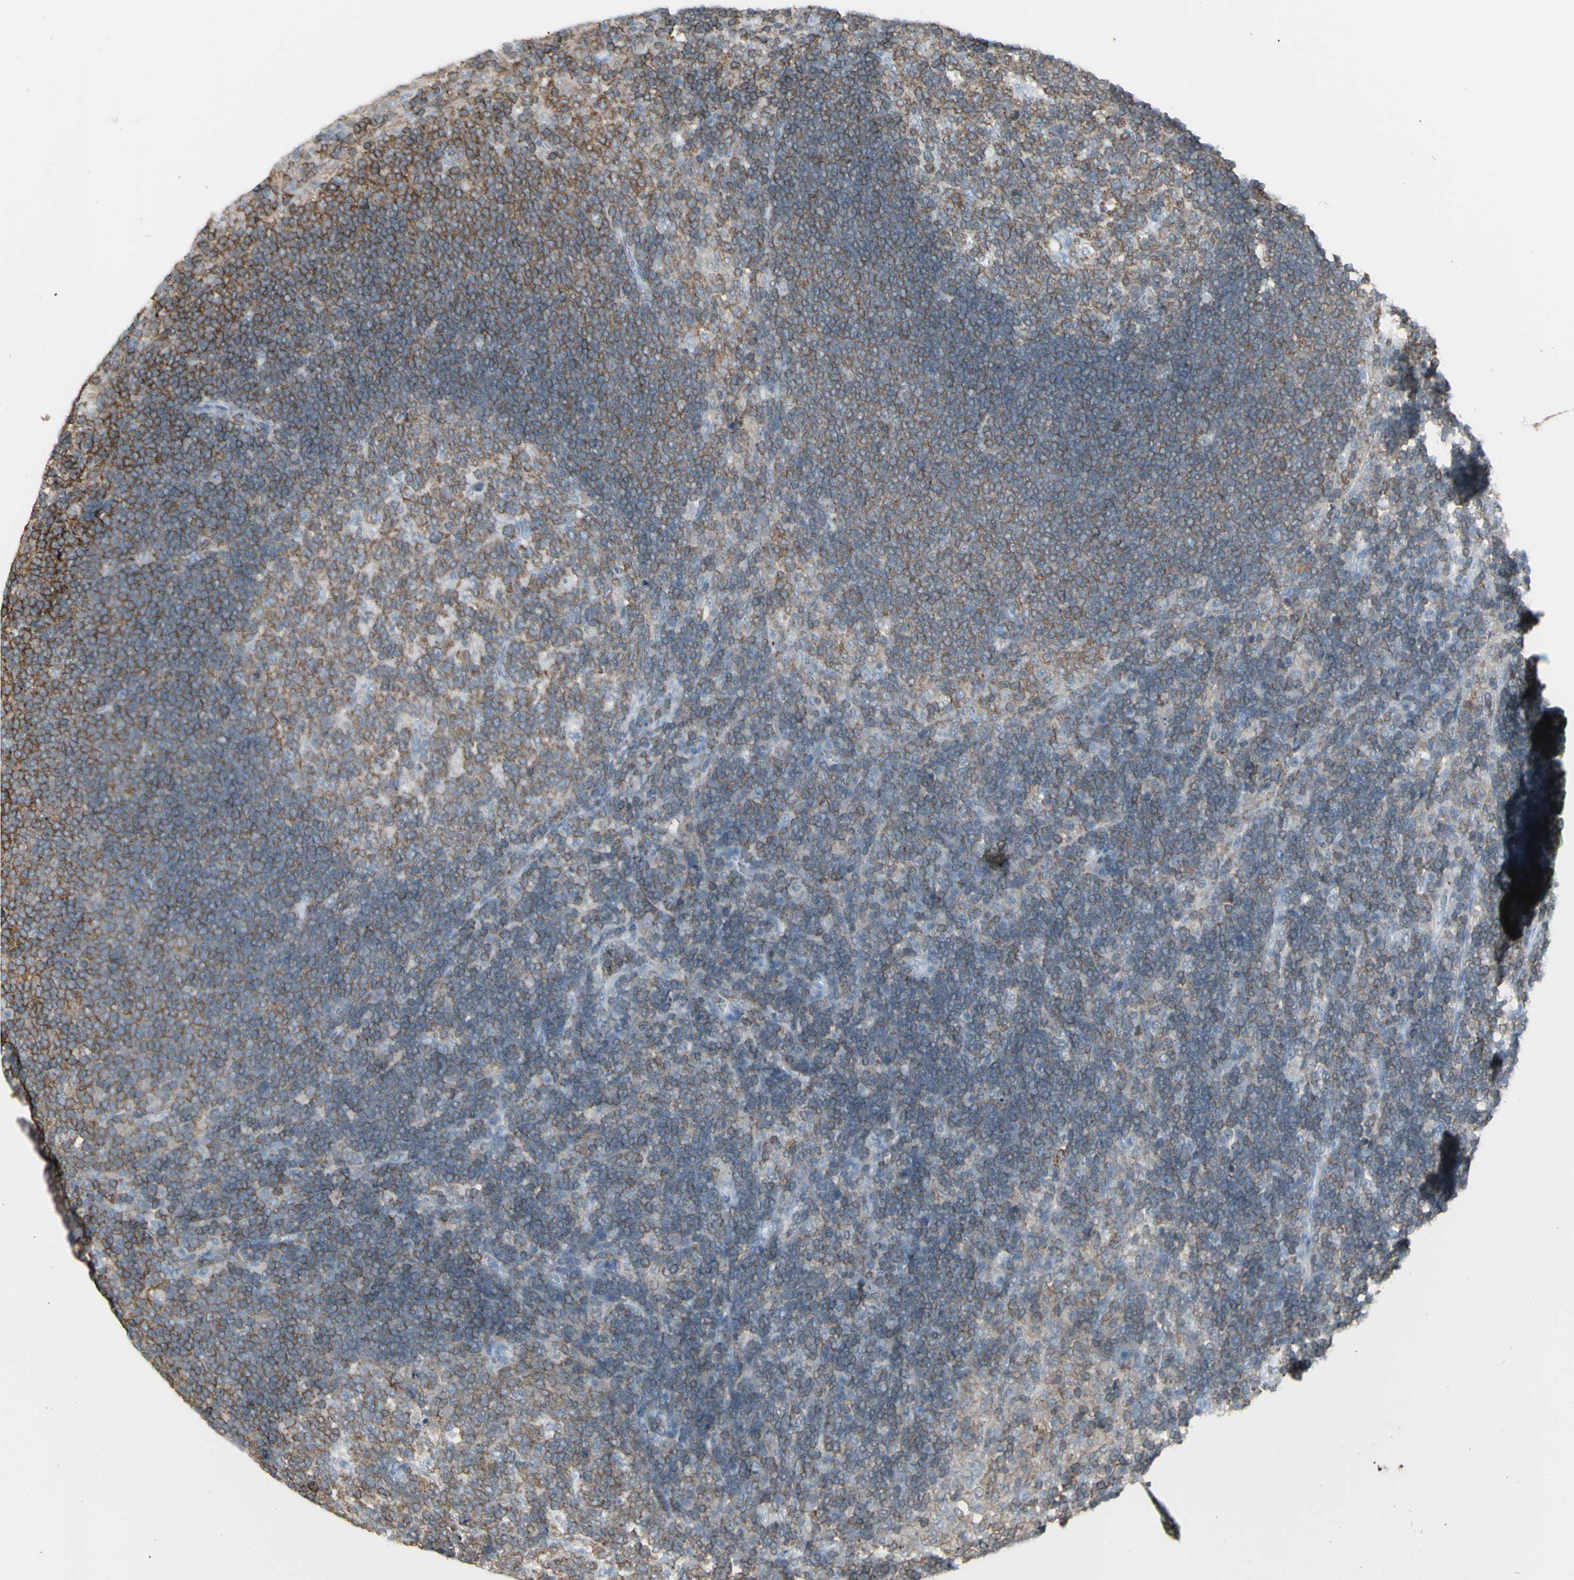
{"staining": {"intensity": "moderate", "quantity": ">75%", "location": "cytoplasmic/membranous"}, "tissue": "lymph node", "cell_type": "Germinal center cells", "image_type": "normal", "snomed": [{"axis": "morphology", "description": "Normal tissue, NOS"}, {"axis": "topography", "description": "Lymph node"}], "caption": "IHC micrograph of benign lymph node: lymph node stained using immunohistochemistry displays medium levels of moderate protein expression localized specifically in the cytoplasmic/membranous of germinal center cells, appearing as a cytoplasmic/membranous brown color.", "gene": "NRG1", "patient": {"sex": "female", "age": 53}}